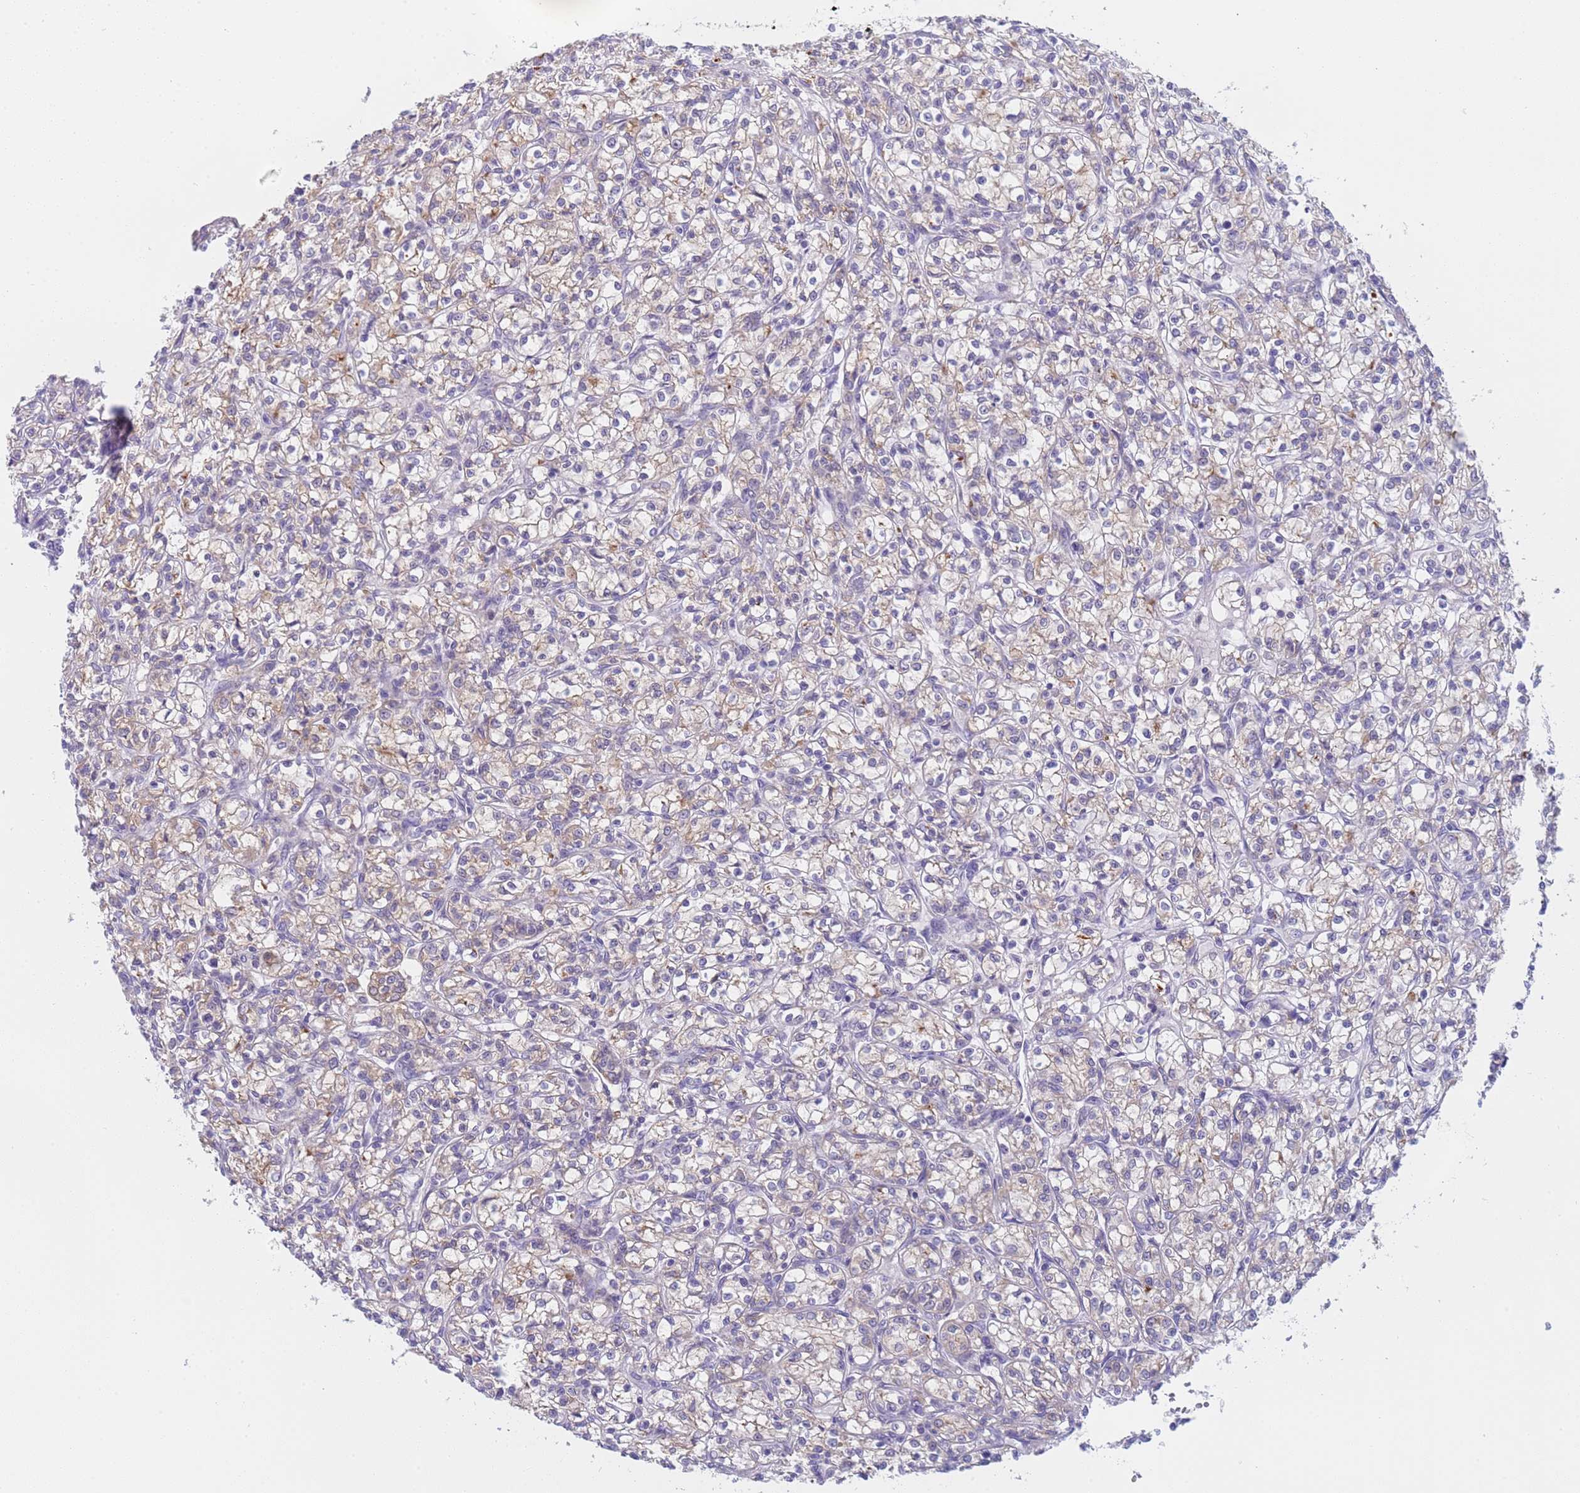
{"staining": {"intensity": "weak", "quantity": "<25%", "location": "cytoplasmic/membranous"}, "tissue": "renal cancer", "cell_type": "Tumor cells", "image_type": "cancer", "snomed": [{"axis": "morphology", "description": "Adenocarcinoma, NOS"}, {"axis": "topography", "description": "Kidney"}], "caption": "Immunohistochemistry histopathology image of renal adenocarcinoma stained for a protein (brown), which exhibits no expression in tumor cells.", "gene": "CAPN7", "patient": {"sex": "female", "age": 59}}